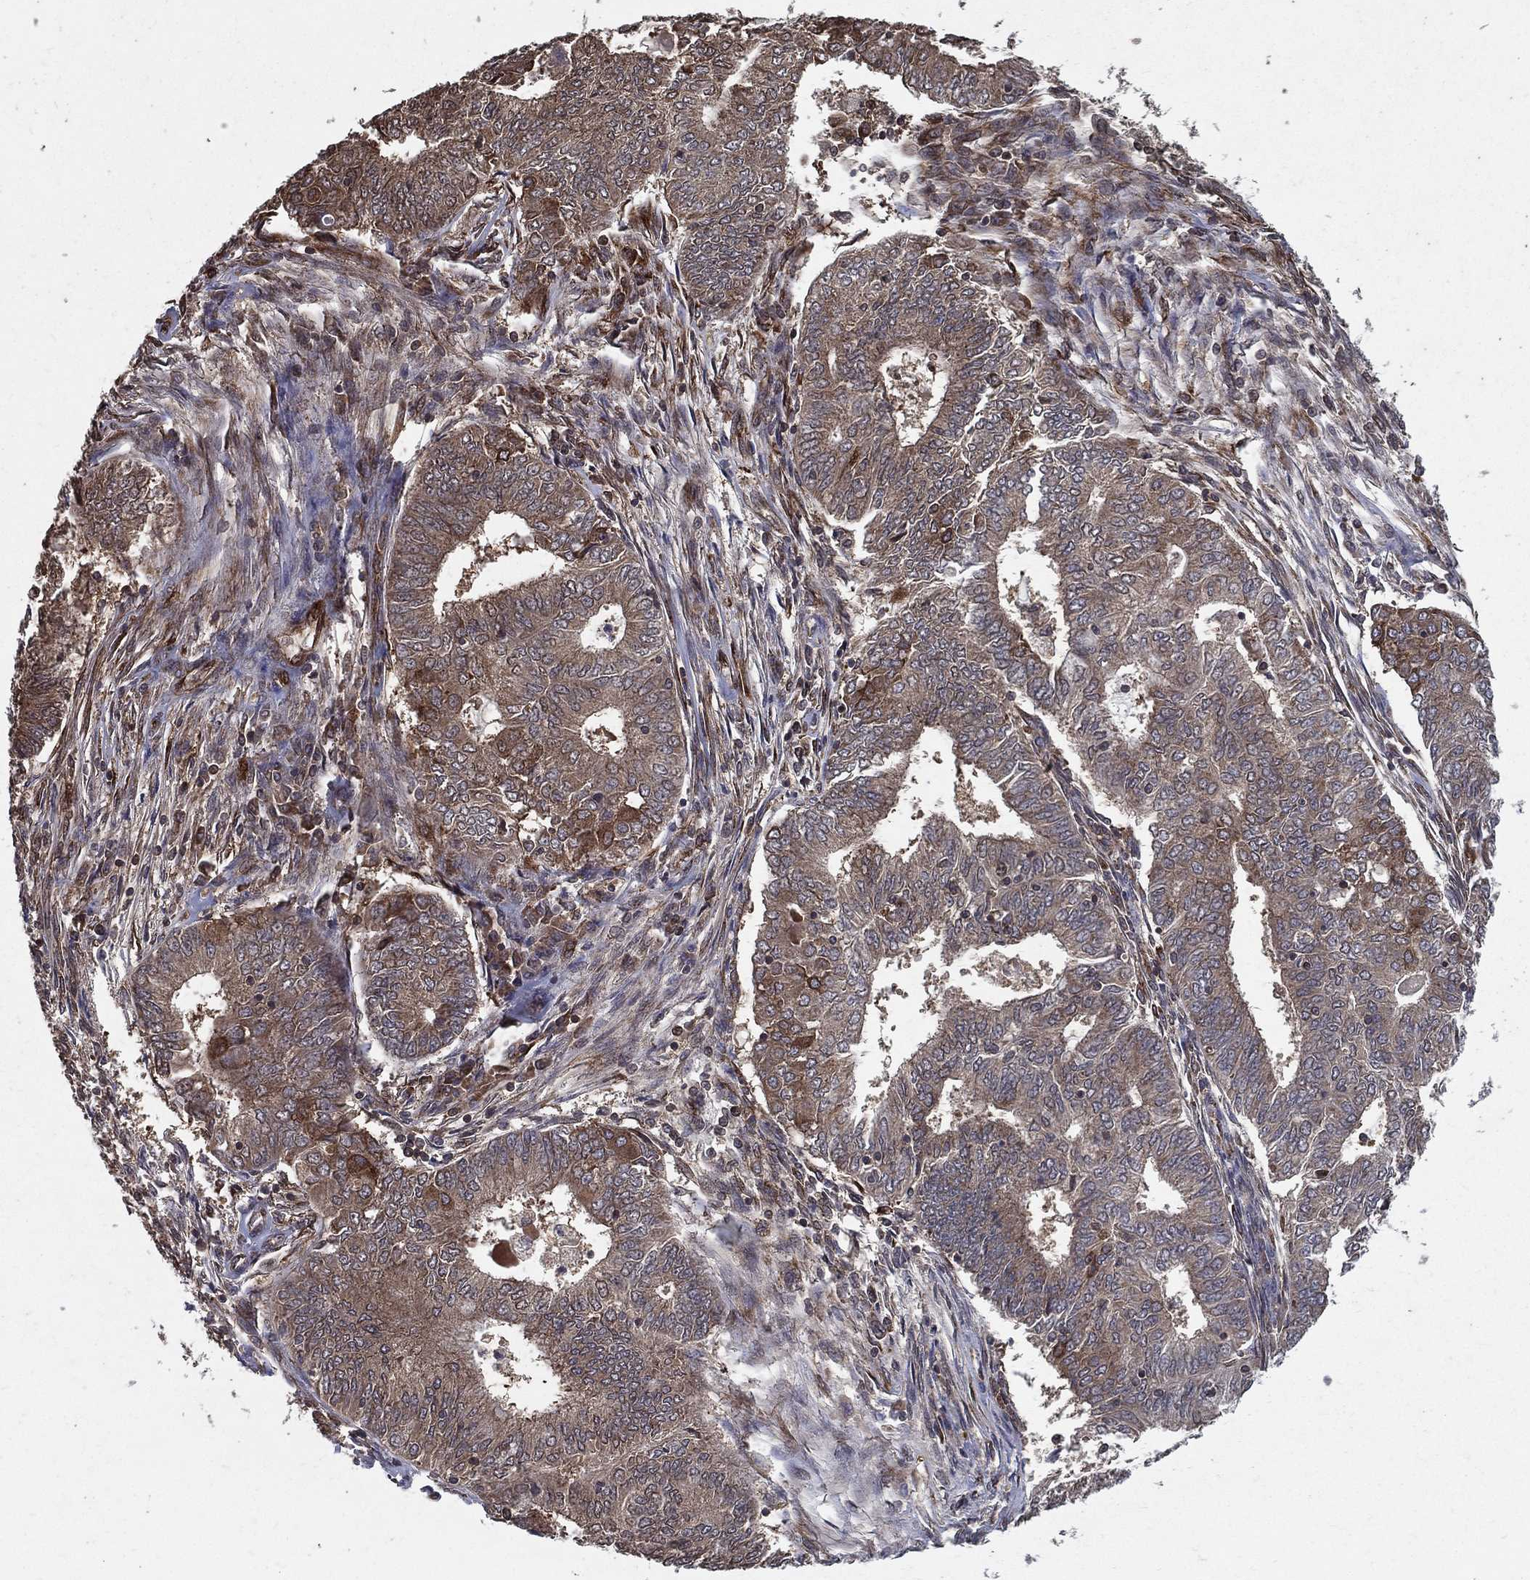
{"staining": {"intensity": "weak", "quantity": ">75%", "location": "cytoplasmic/membranous"}, "tissue": "endometrial cancer", "cell_type": "Tumor cells", "image_type": "cancer", "snomed": [{"axis": "morphology", "description": "Adenocarcinoma, NOS"}, {"axis": "topography", "description": "Endometrium"}], "caption": "This is a micrograph of IHC staining of endometrial adenocarcinoma, which shows weak staining in the cytoplasmic/membranous of tumor cells.", "gene": "CERS2", "patient": {"sex": "female", "age": 62}}